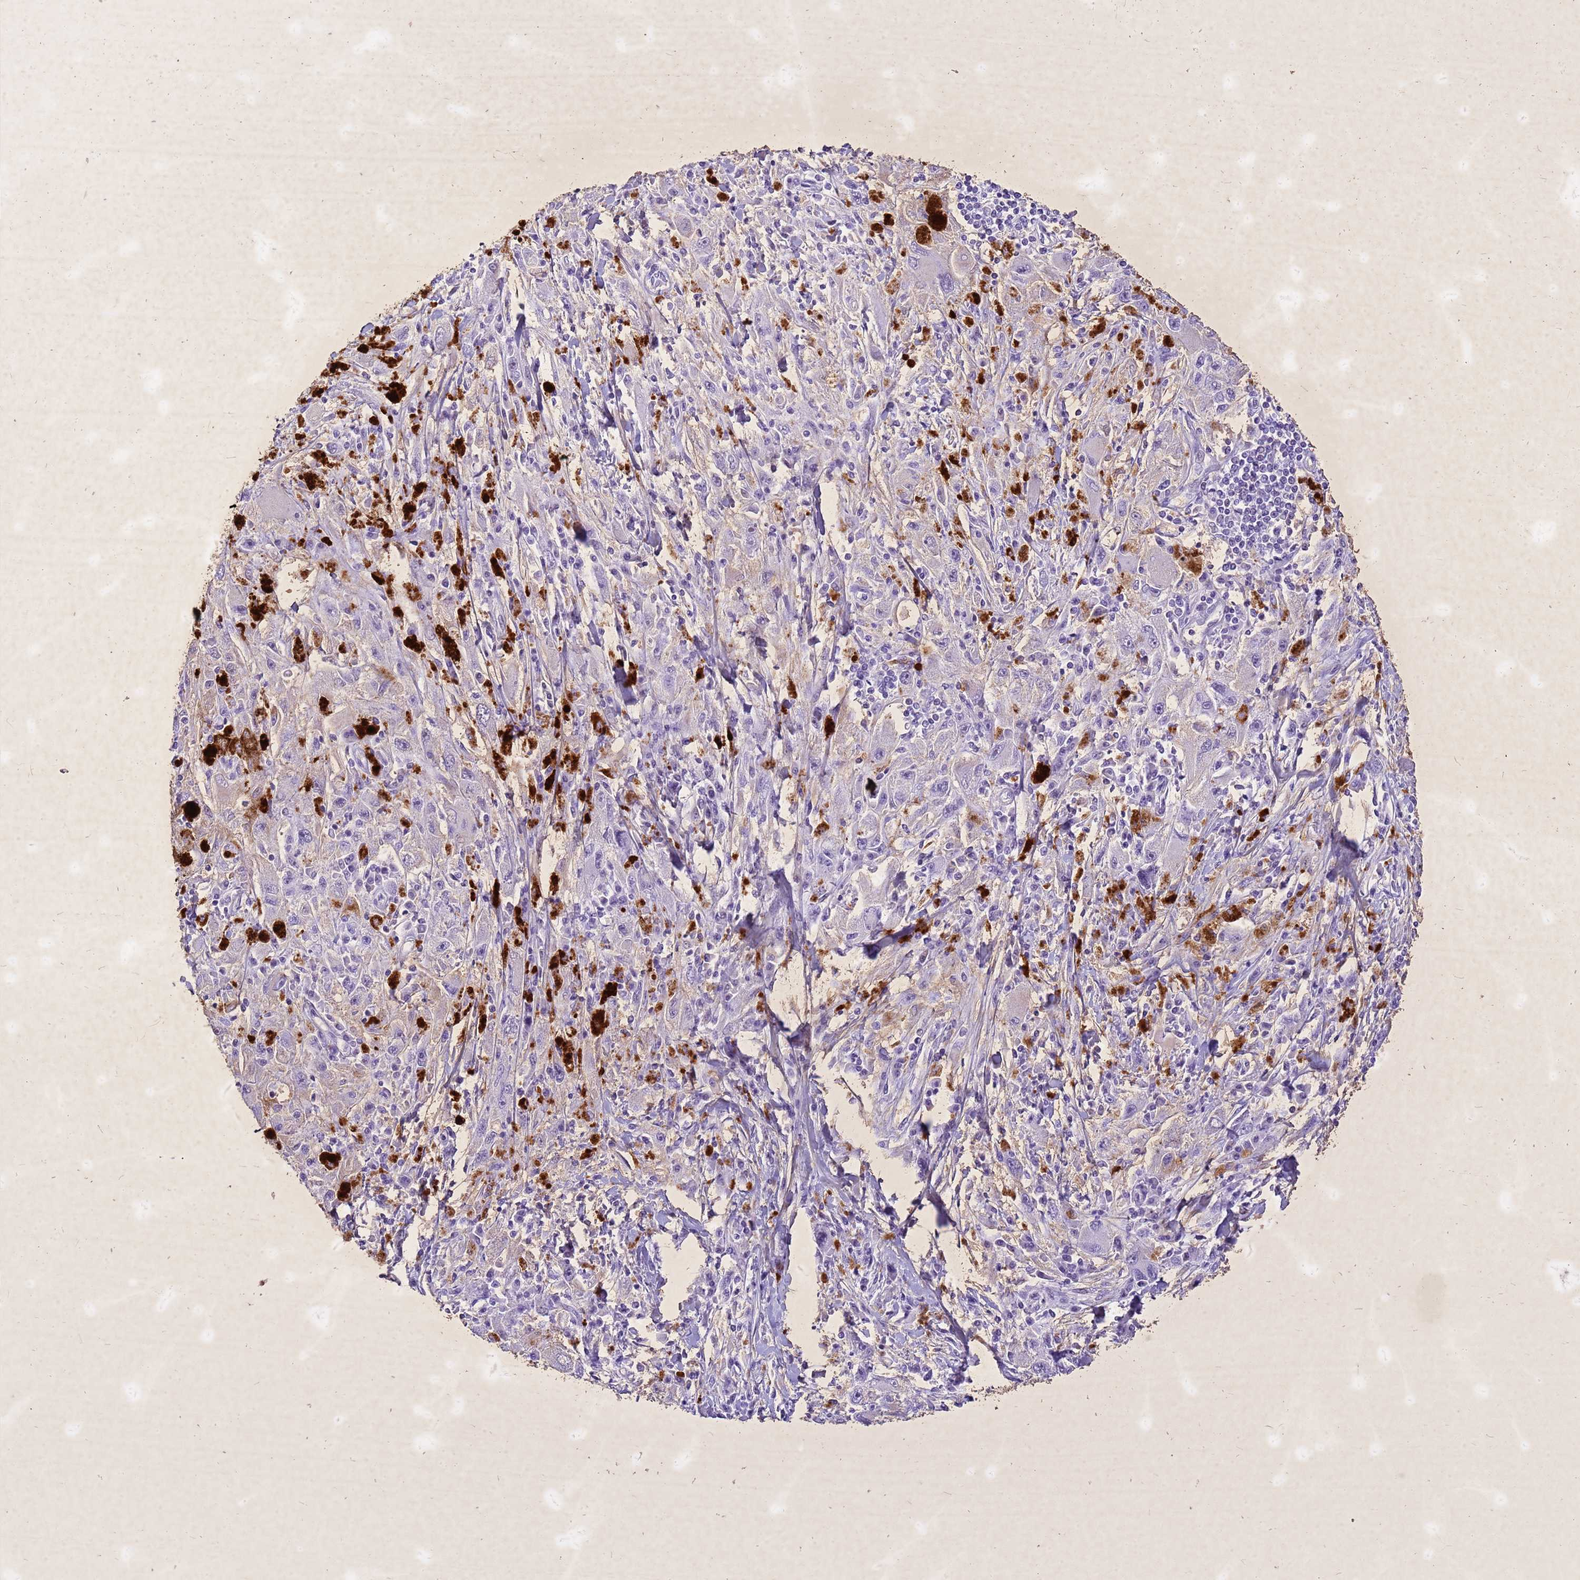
{"staining": {"intensity": "negative", "quantity": "none", "location": "none"}, "tissue": "melanoma", "cell_type": "Tumor cells", "image_type": "cancer", "snomed": [{"axis": "morphology", "description": "Malignant melanoma, Metastatic site"}, {"axis": "topography", "description": "Skin"}], "caption": "A histopathology image of malignant melanoma (metastatic site) stained for a protein exhibits no brown staining in tumor cells. (Brightfield microscopy of DAB IHC at high magnification).", "gene": "COPS9", "patient": {"sex": "male", "age": 53}}